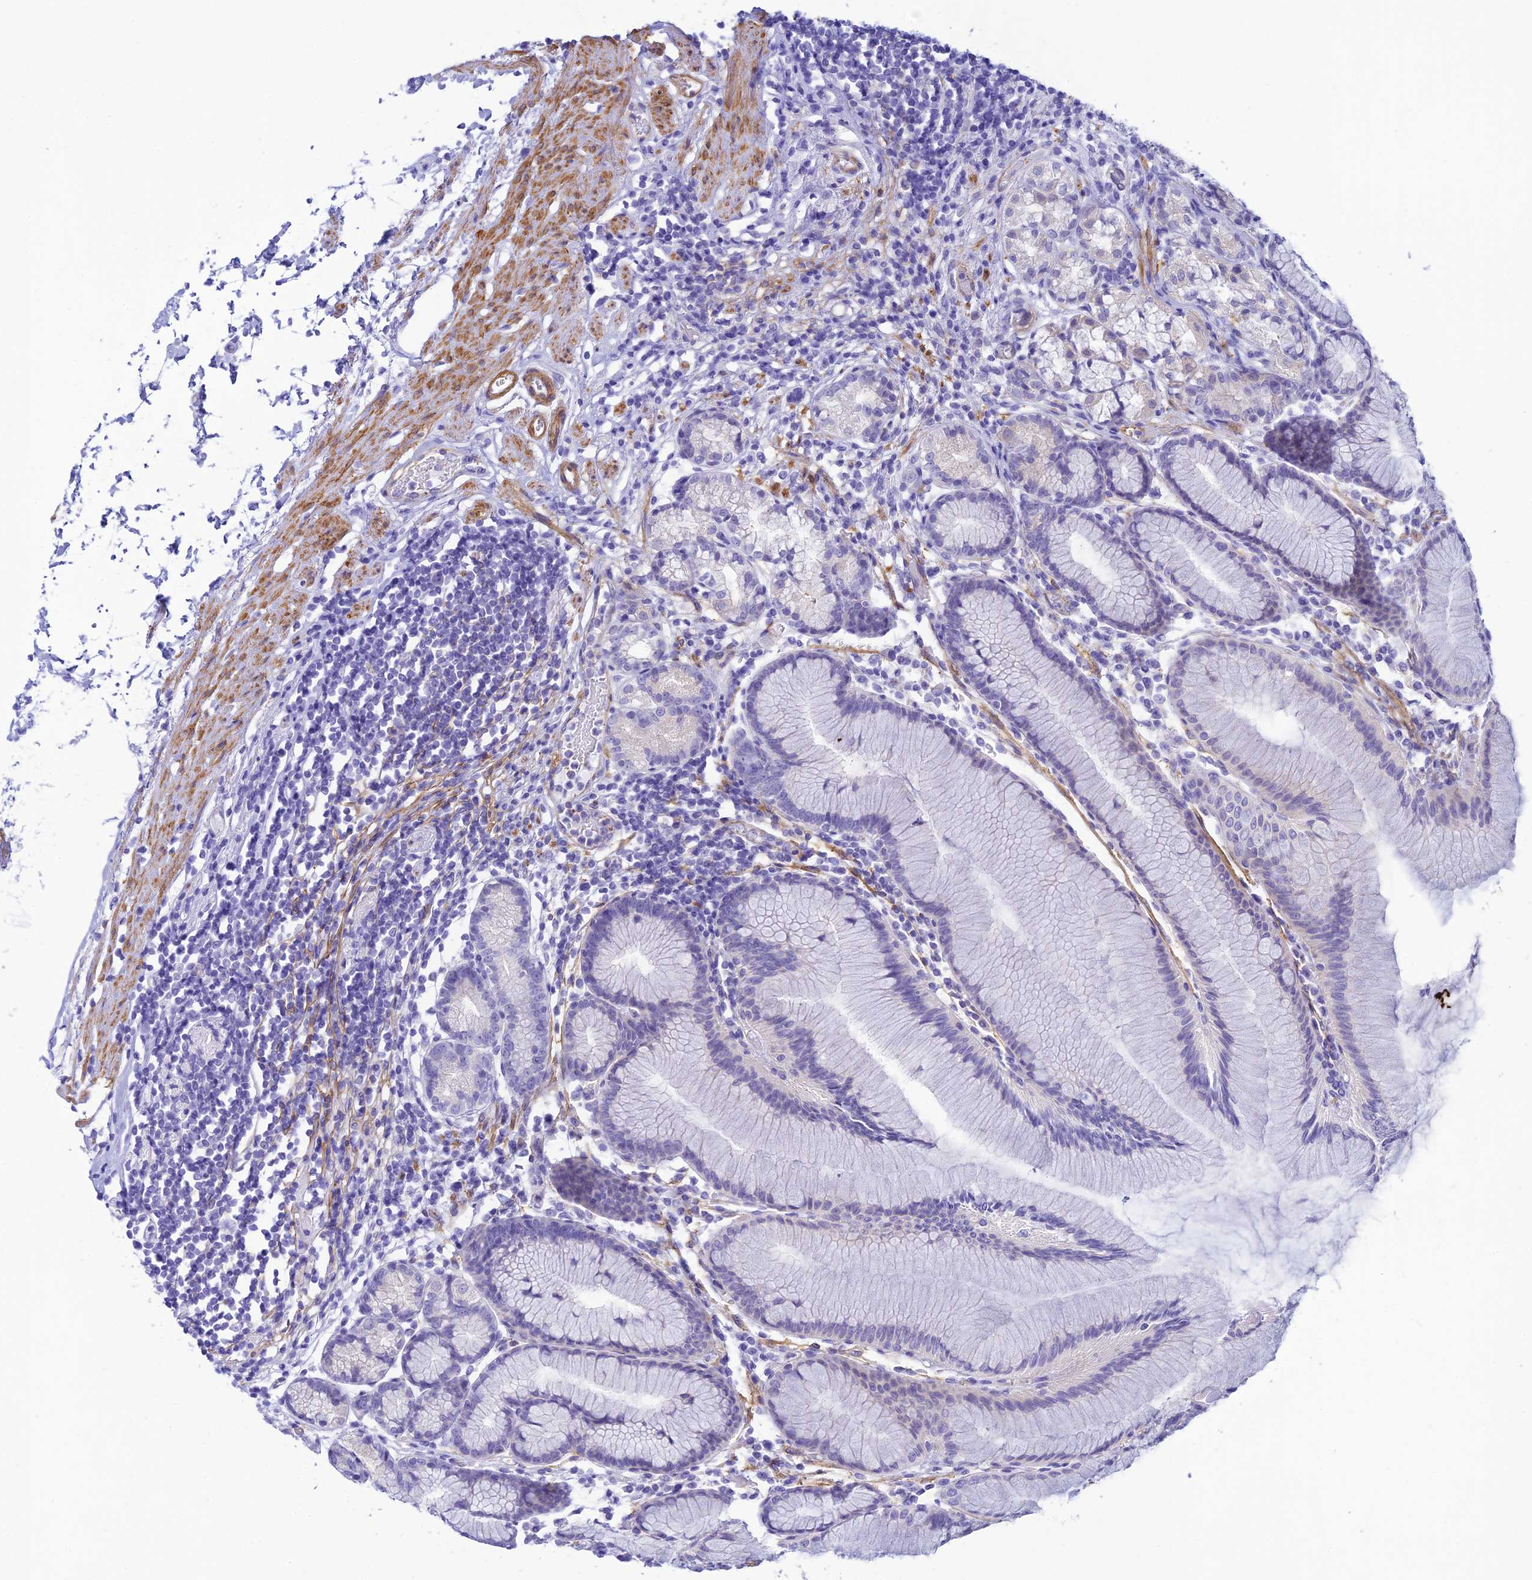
{"staining": {"intensity": "negative", "quantity": "none", "location": "none"}, "tissue": "stomach", "cell_type": "Glandular cells", "image_type": "normal", "snomed": [{"axis": "morphology", "description": "Normal tissue, NOS"}, {"axis": "topography", "description": "Stomach"}], "caption": "Human stomach stained for a protein using immunohistochemistry reveals no staining in glandular cells.", "gene": "FBXW4", "patient": {"sex": "female", "age": 57}}